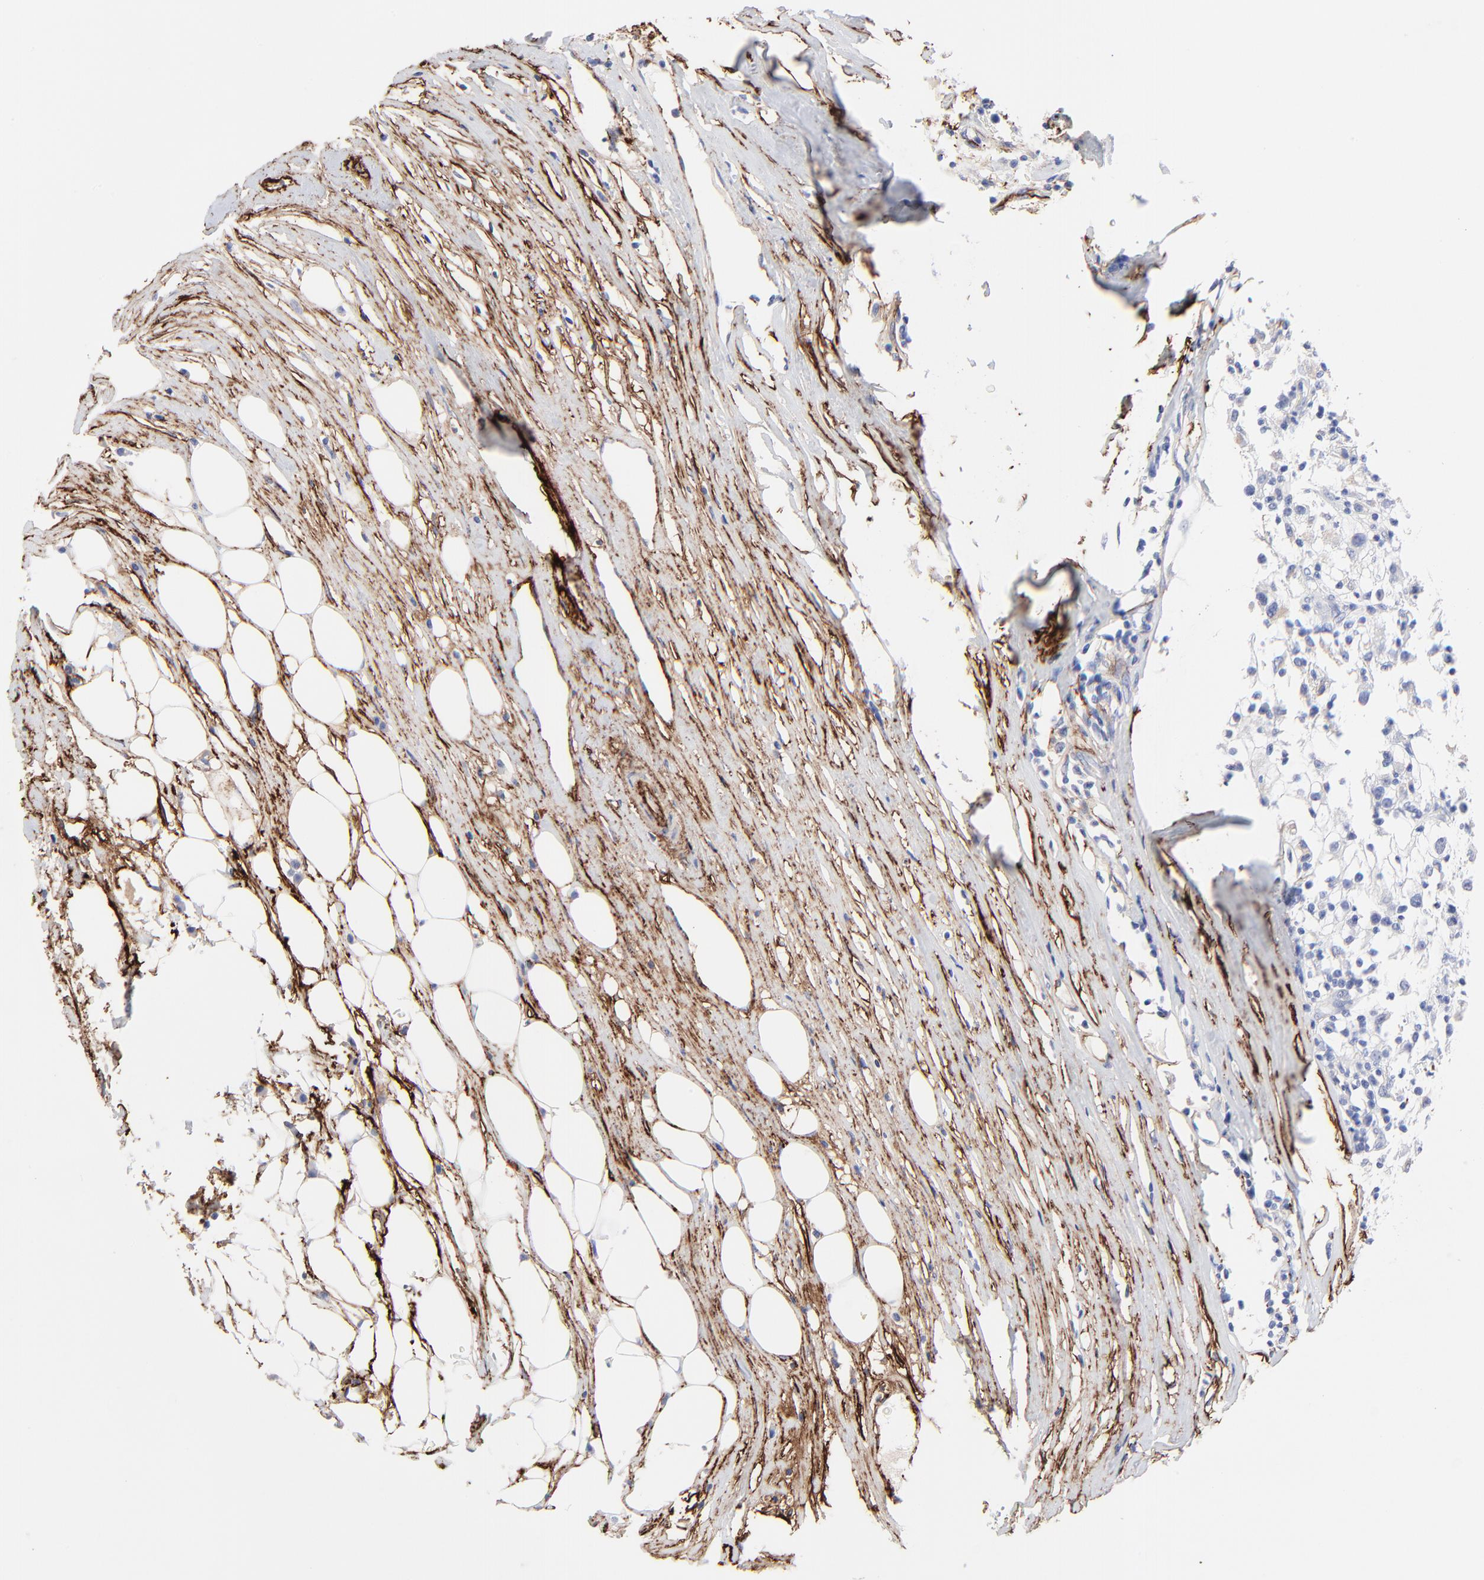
{"staining": {"intensity": "negative", "quantity": "none", "location": "none"}, "tissue": "renal cancer", "cell_type": "Tumor cells", "image_type": "cancer", "snomed": [{"axis": "morphology", "description": "Adenocarcinoma, NOS"}, {"axis": "topography", "description": "Kidney"}], "caption": "DAB (3,3'-diaminobenzidine) immunohistochemical staining of adenocarcinoma (renal) shows no significant staining in tumor cells.", "gene": "FBLN2", "patient": {"sex": "male", "age": 82}}